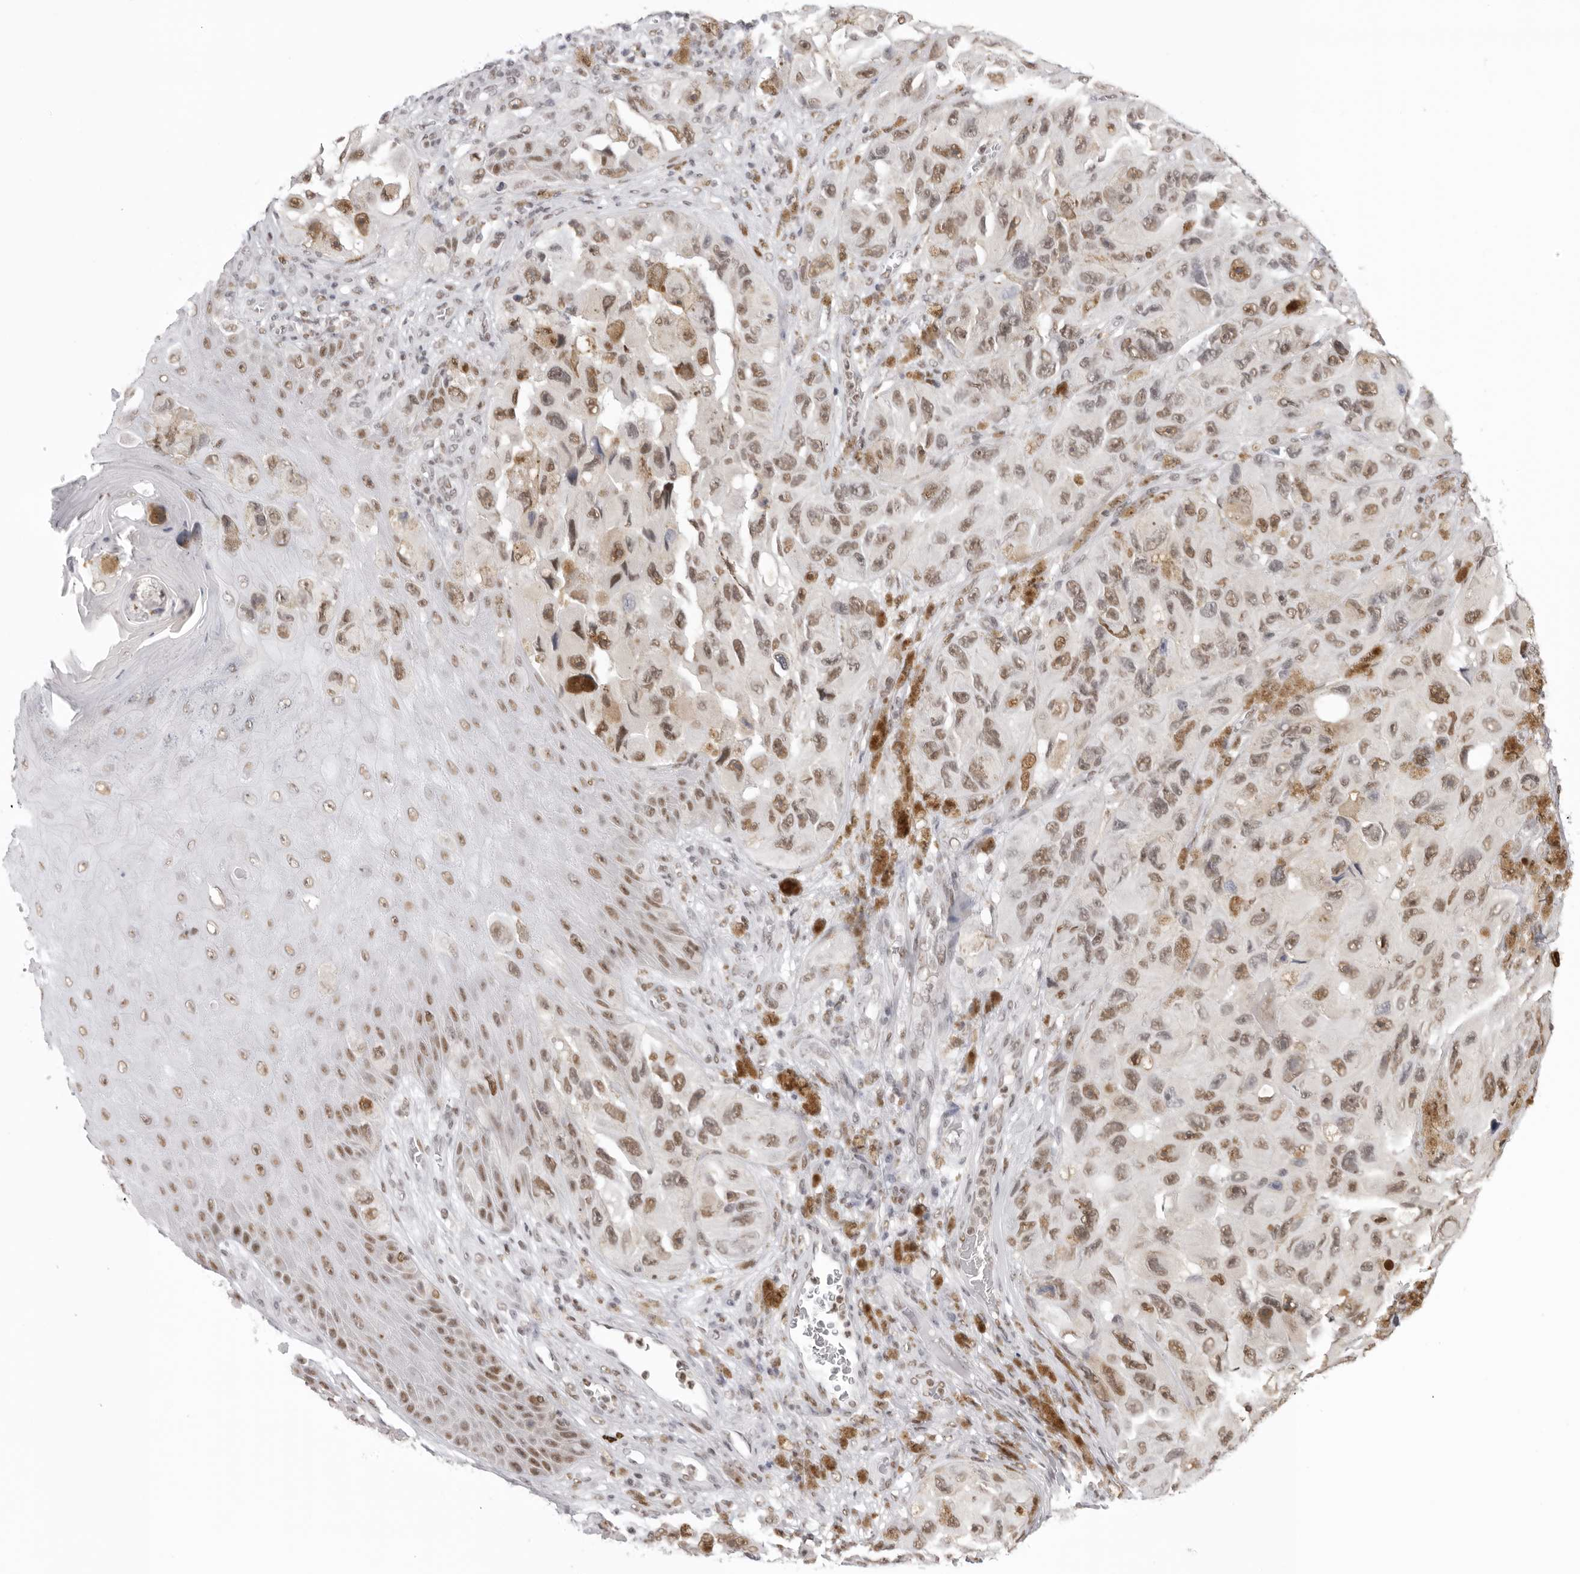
{"staining": {"intensity": "moderate", "quantity": ">75%", "location": "nuclear"}, "tissue": "melanoma", "cell_type": "Tumor cells", "image_type": "cancer", "snomed": [{"axis": "morphology", "description": "Malignant melanoma, NOS"}, {"axis": "topography", "description": "Skin"}], "caption": "Immunohistochemistry (DAB (3,3'-diaminobenzidine)) staining of melanoma shows moderate nuclear protein staining in approximately >75% of tumor cells.", "gene": "RPA2", "patient": {"sex": "female", "age": 73}}